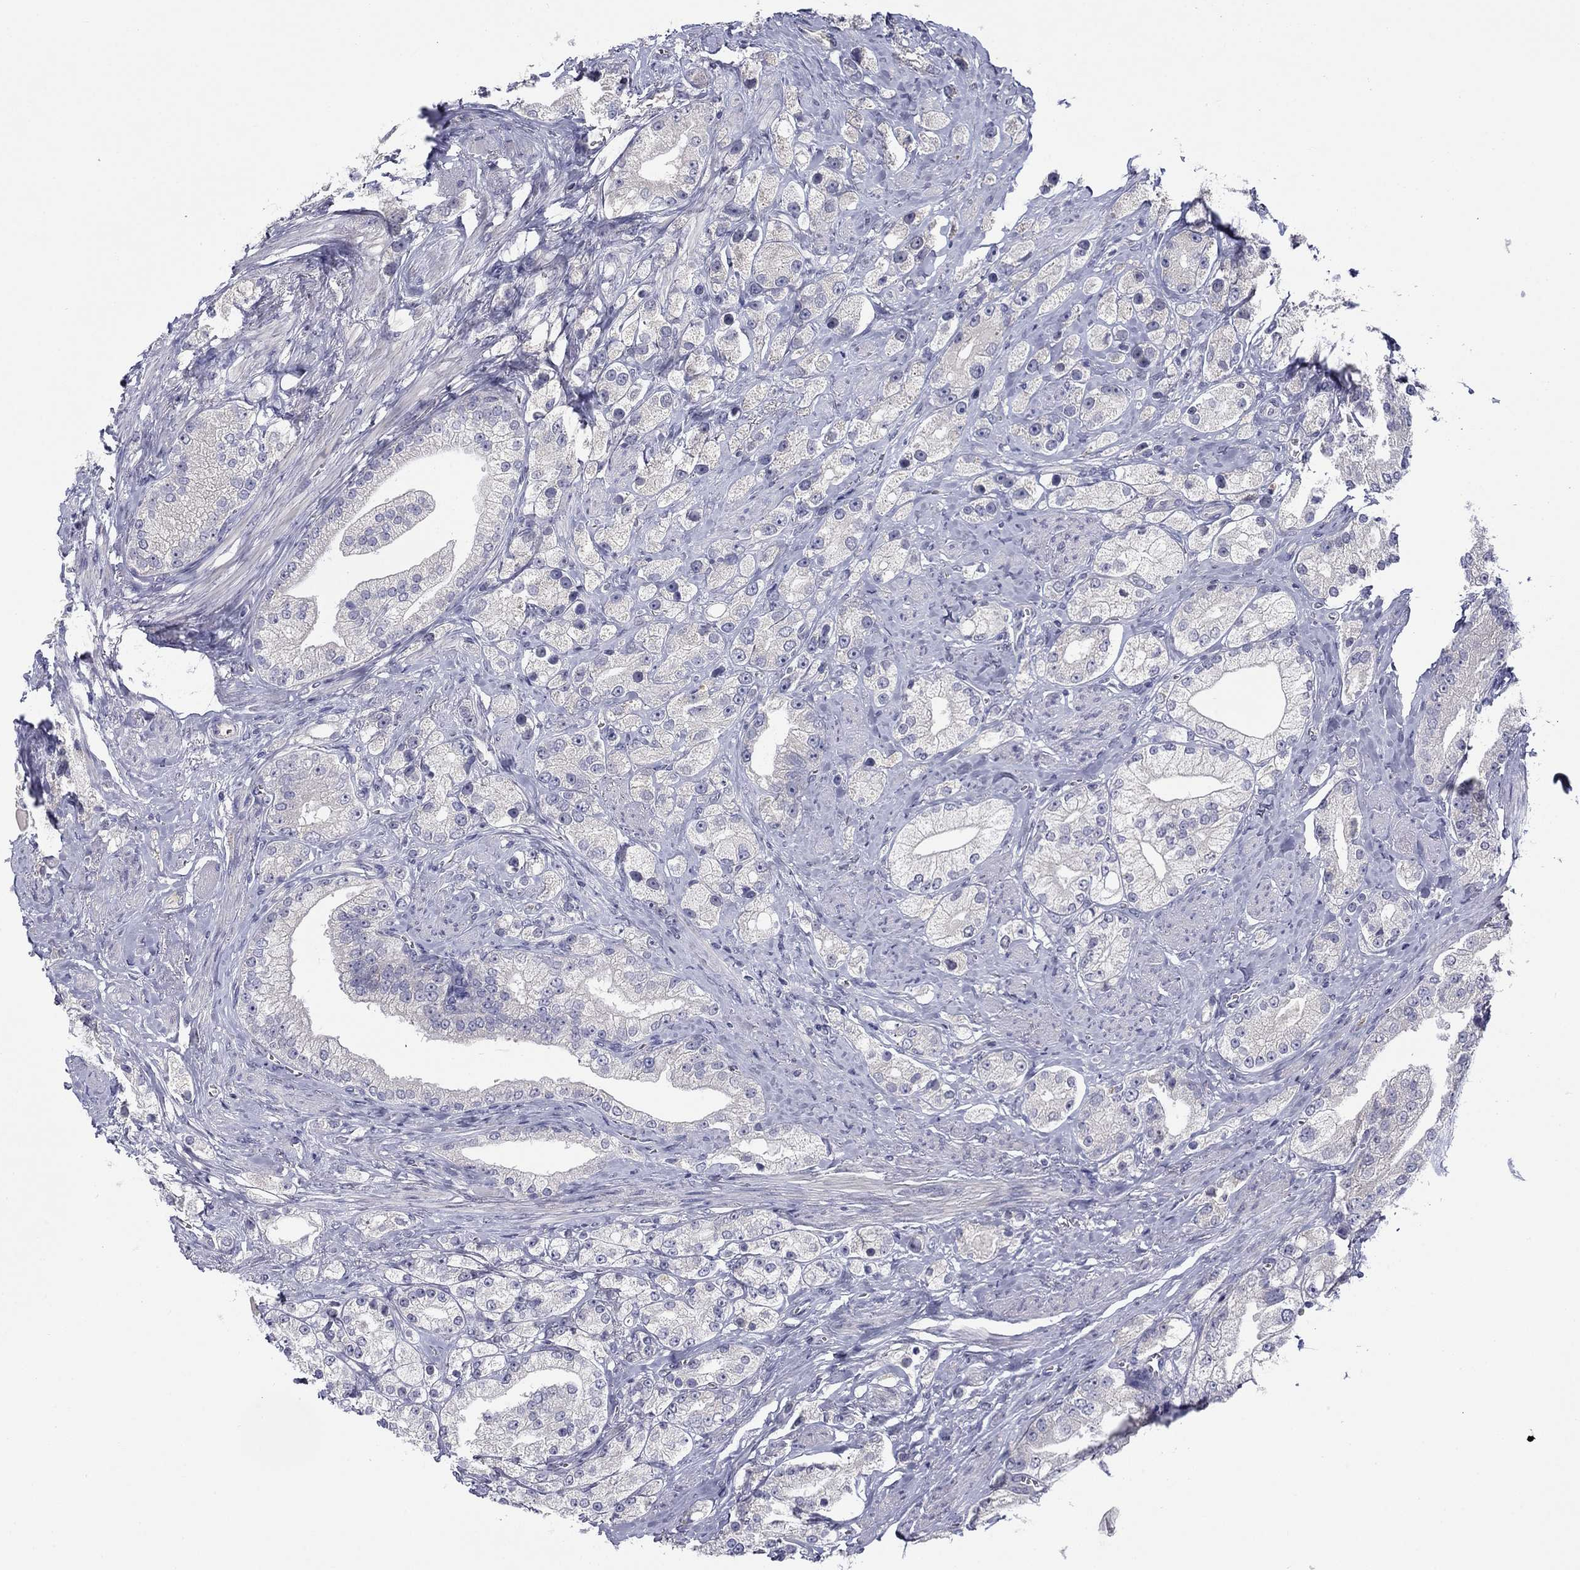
{"staining": {"intensity": "negative", "quantity": "none", "location": "none"}, "tissue": "prostate cancer", "cell_type": "Tumor cells", "image_type": "cancer", "snomed": [{"axis": "morphology", "description": "Adenocarcinoma, NOS"}, {"axis": "topography", "description": "Prostate and seminal vesicle, NOS"}, {"axis": "topography", "description": "Prostate"}], "caption": "Tumor cells are negative for protein expression in human prostate adenocarcinoma.", "gene": "SPATA7", "patient": {"sex": "male", "age": 67}}